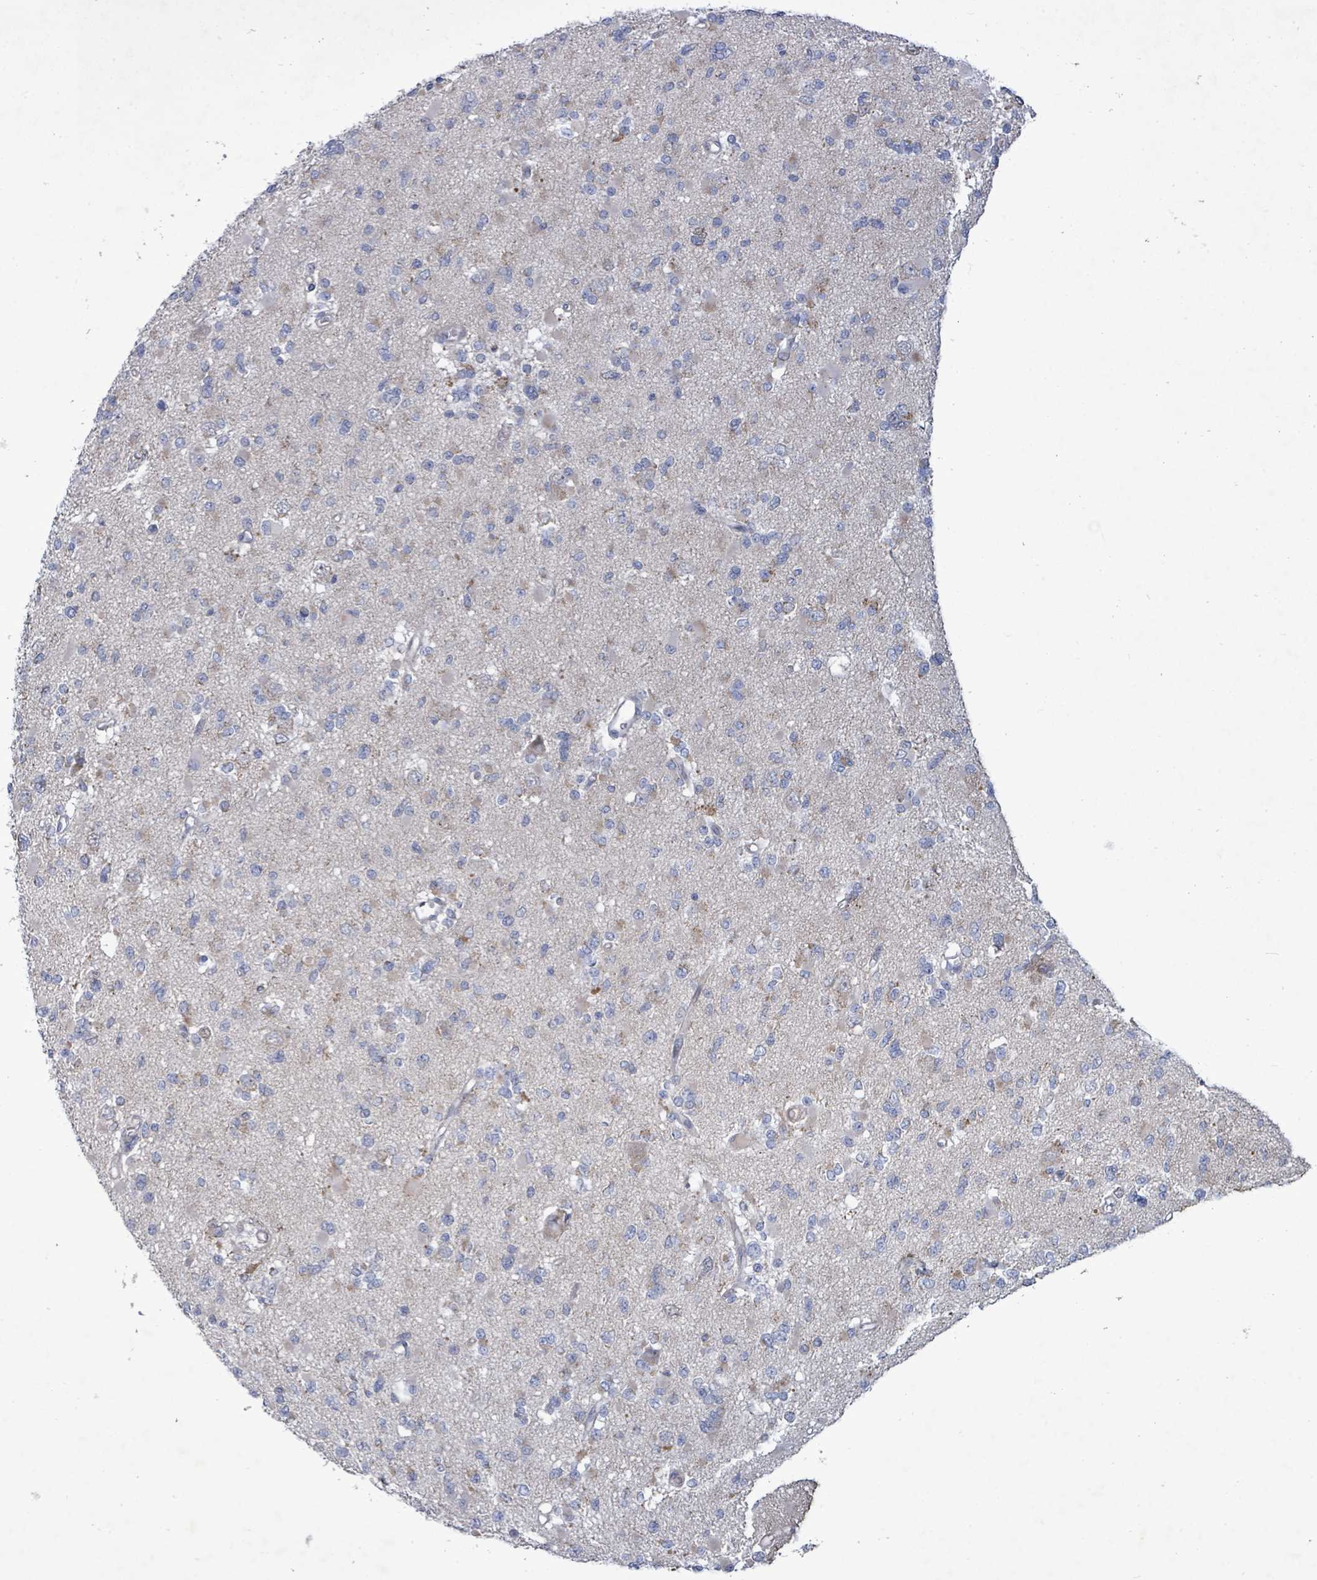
{"staining": {"intensity": "weak", "quantity": "25%-75%", "location": "cytoplasmic/membranous"}, "tissue": "glioma", "cell_type": "Tumor cells", "image_type": "cancer", "snomed": [{"axis": "morphology", "description": "Glioma, malignant, Low grade"}, {"axis": "topography", "description": "Brain"}], "caption": "Protein expression analysis of glioma reveals weak cytoplasmic/membranous positivity in about 25%-75% of tumor cells.", "gene": "ZFPM1", "patient": {"sex": "female", "age": 22}}